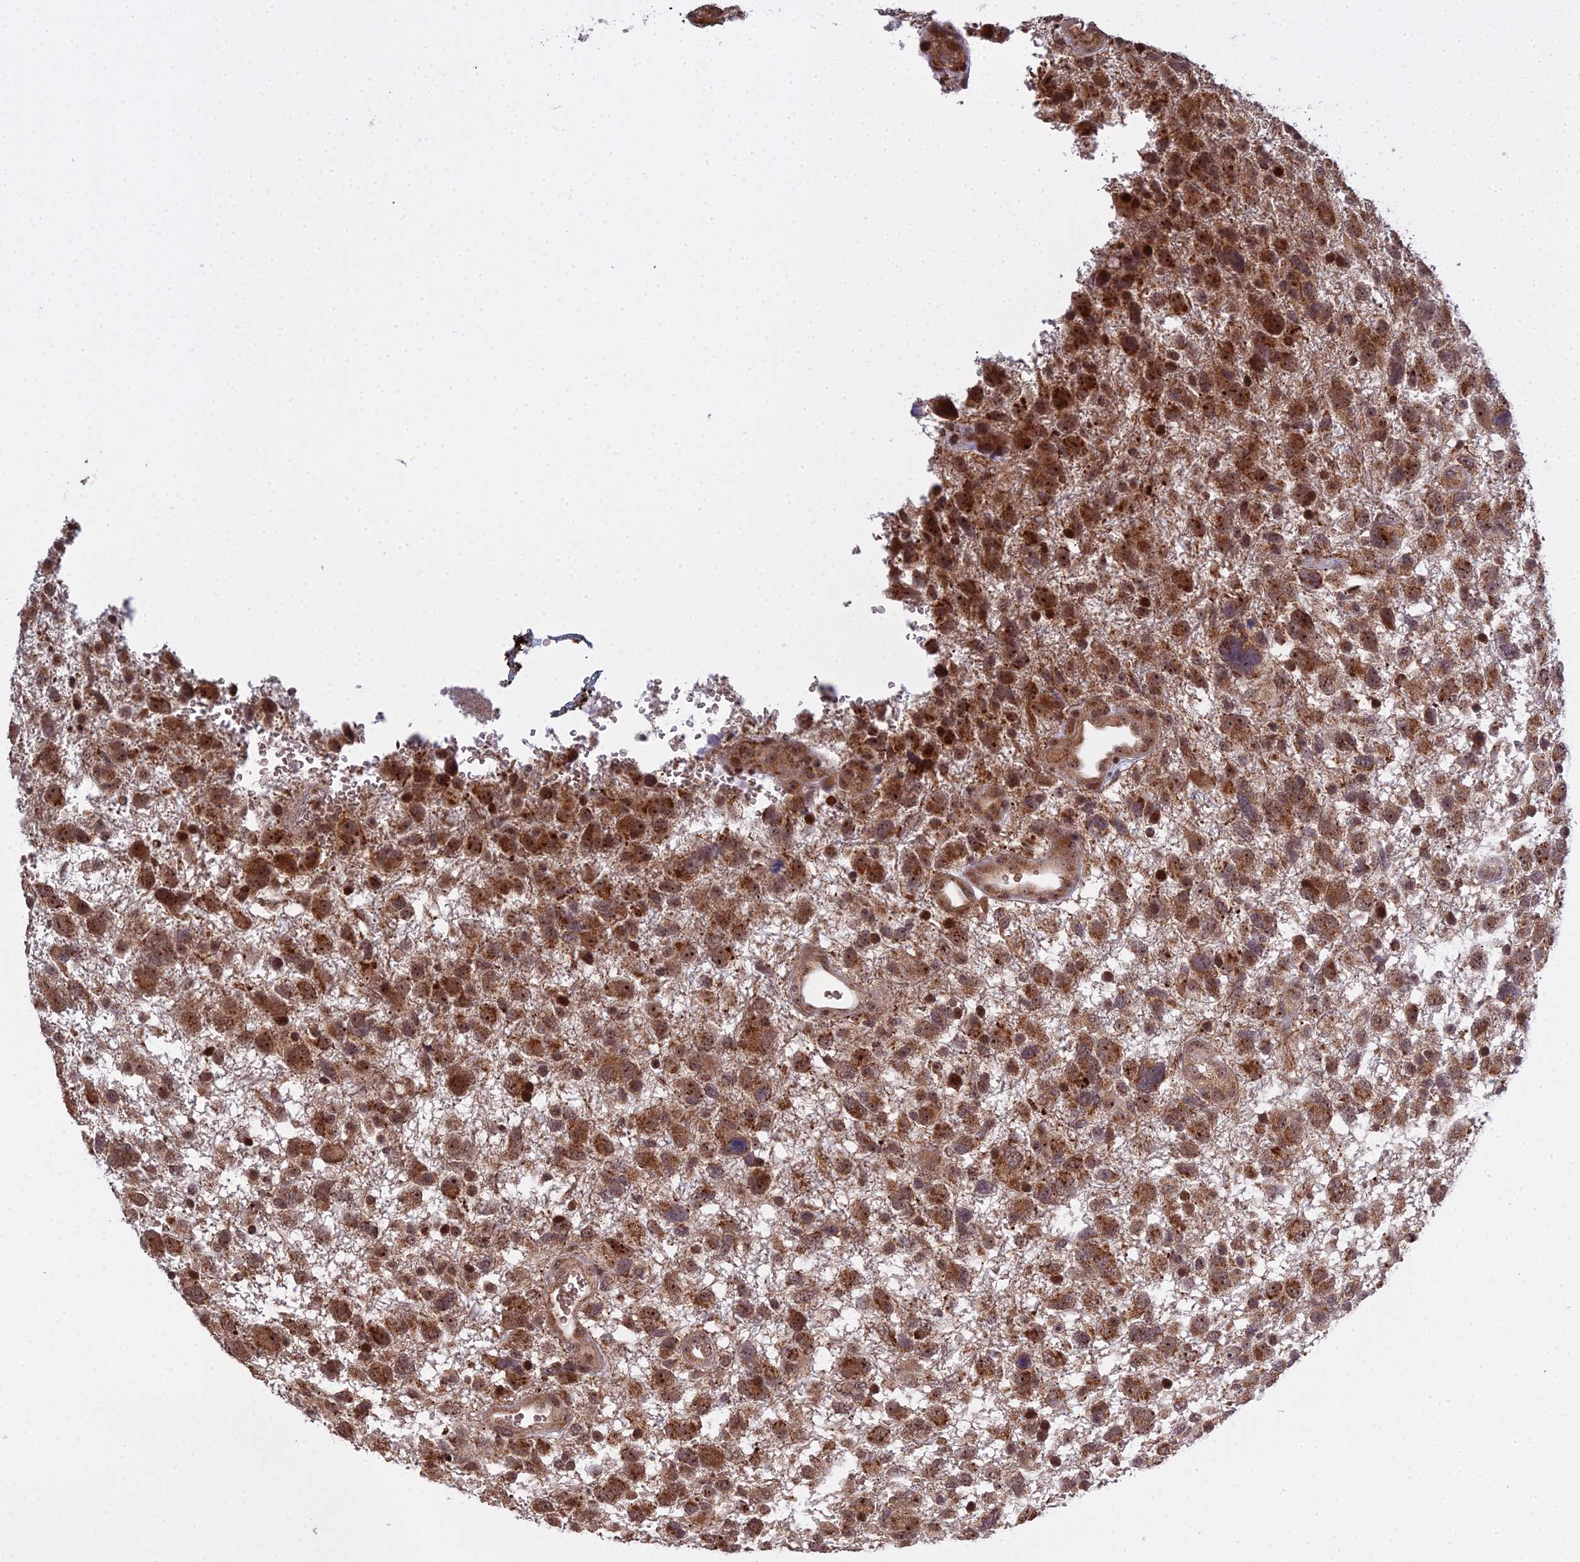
{"staining": {"intensity": "strong", "quantity": ">75%", "location": "cytoplasmic/membranous,nuclear"}, "tissue": "glioma", "cell_type": "Tumor cells", "image_type": "cancer", "snomed": [{"axis": "morphology", "description": "Glioma, malignant, High grade"}, {"axis": "topography", "description": "Brain"}], "caption": "Tumor cells reveal strong cytoplasmic/membranous and nuclear positivity in about >75% of cells in malignant glioma (high-grade). (Brightfield microscopy of DAB IHC at high magnification).", "gene": "MEOX1", "patient": {"sex": "male", "age": 61}}